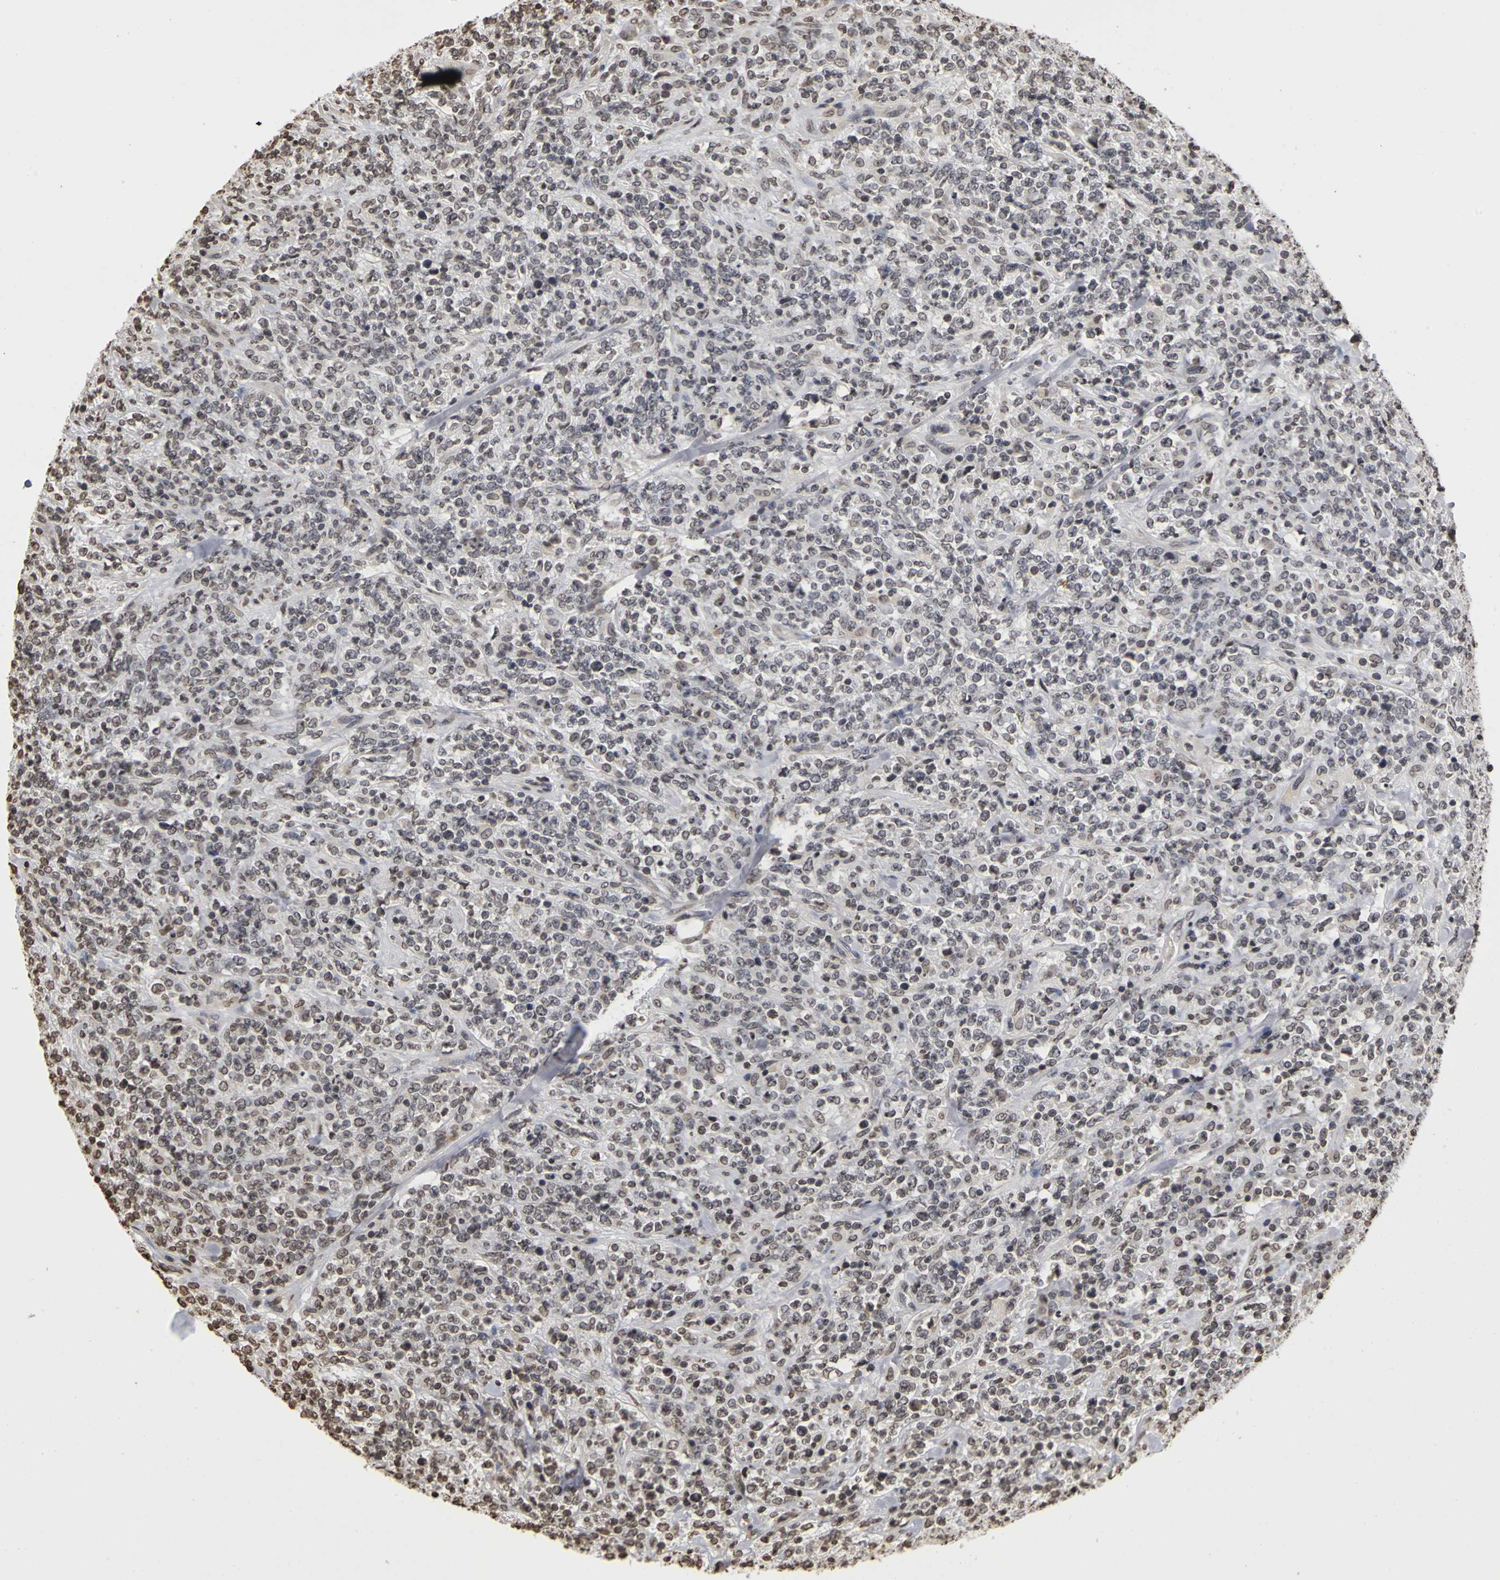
{"staining": {"intensity": "weak", "quantity": "<25%", "location": "nuclear"}, "tissue": "lymphoma", "cell_type": "Tumor cells", "image_type": "cancer", "snomed": [{"axis": "morphology", "description": "Malignant lymphoma, non-Hodgkin's type, High grade"}, {"axis": "topography", "description": "Soft tissue"}], "caption": "High-grade malignant lymphoma, non-Hodgkin's type was stained to show a protein in brown. There is no significant positivity in tumor cells.", "gene": "ERCC2", "patient": {"sex": "male", "age": 18}}